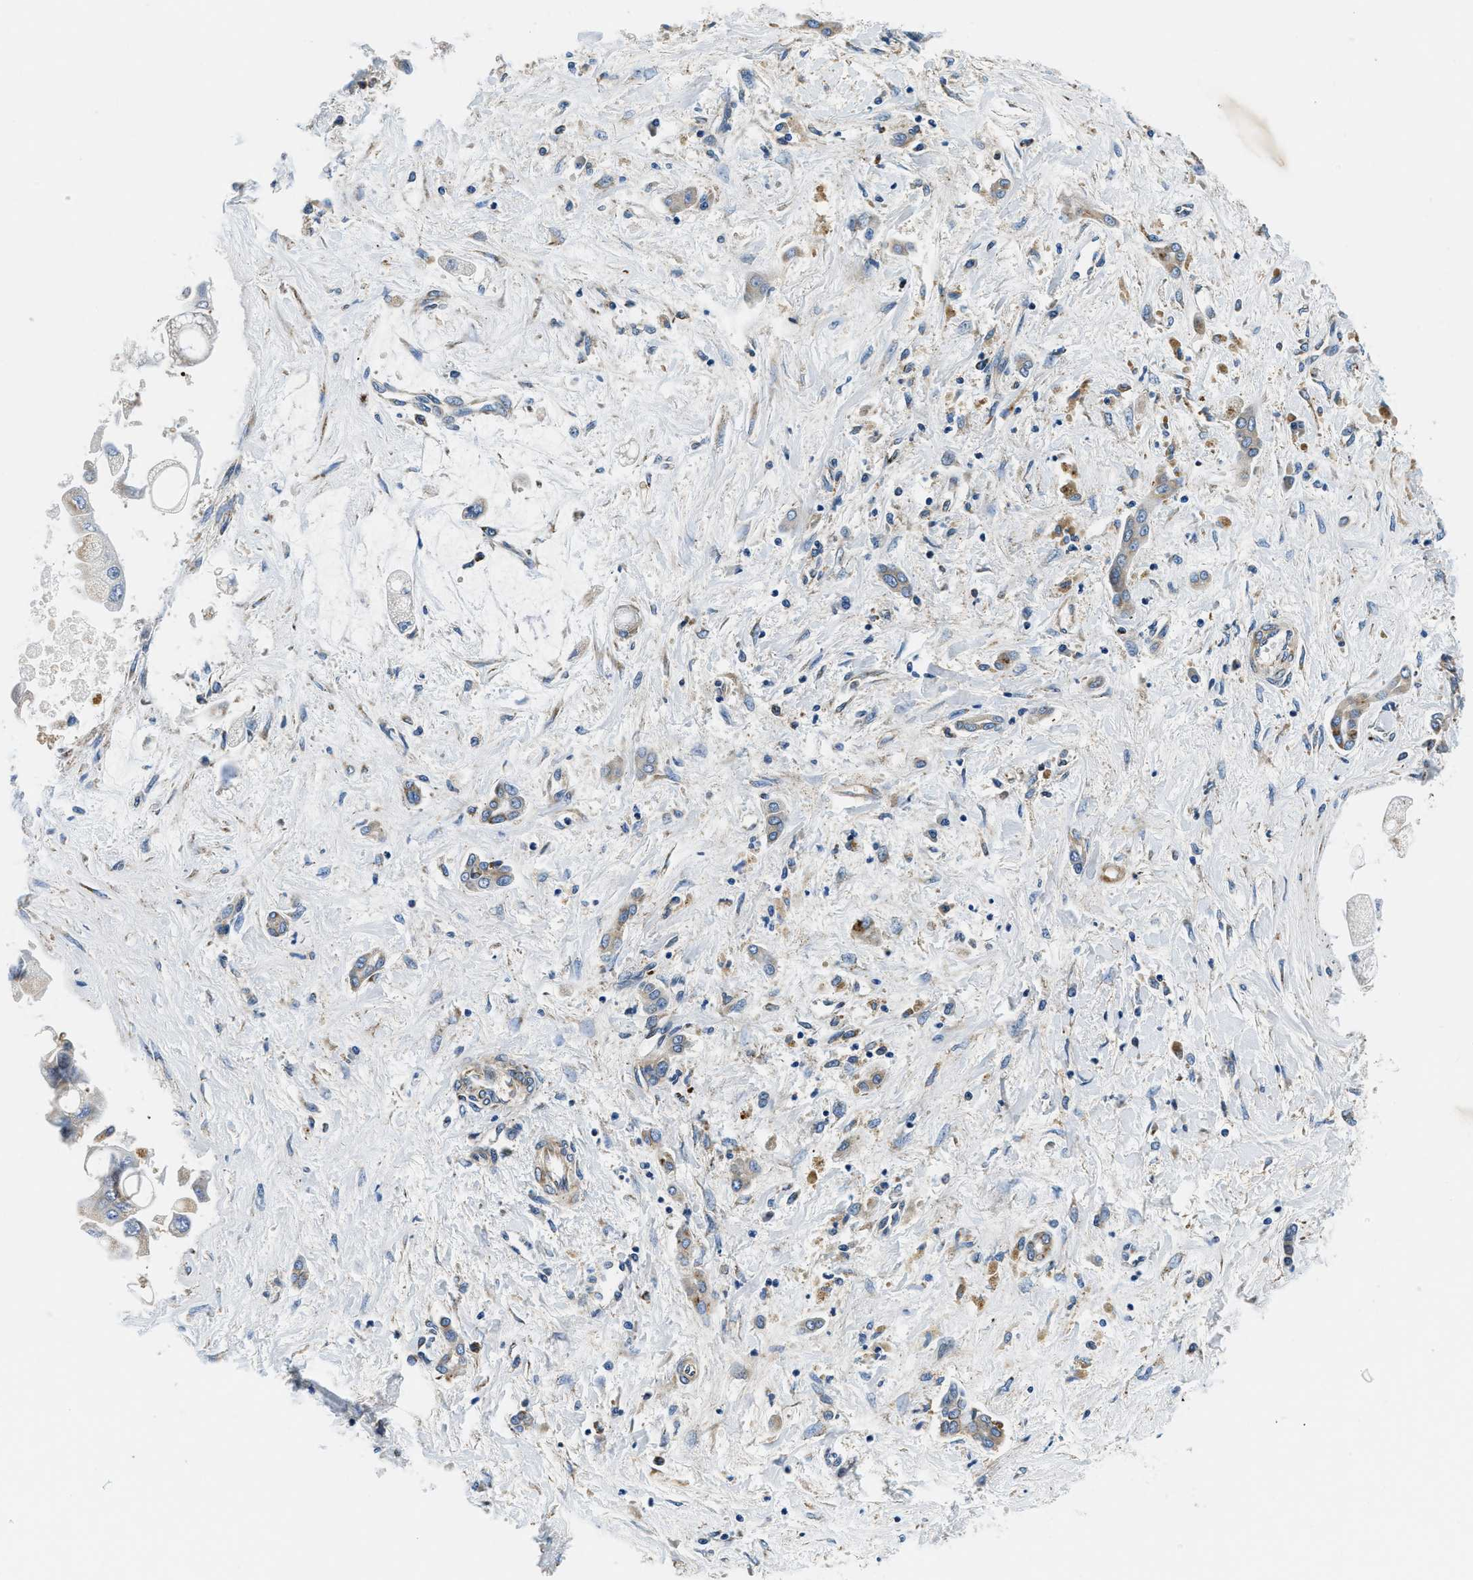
{"staining": {"intensity": "negative", "quantity": "none", "location": "none"}, "tissue": "liver cancer", "cell_type": "Tumor cells", "image_type": "cancer", "snomed": [{"axis": "morphology", "description": "Cholangiocarcinoma"}, {"axis": "topography", "description": "Liver"}], "caption": "High power microscopy image of an immunohistochemistry micrograph of liver cholangiocarcinoma, revealing no significant positivity in tumor cells.", "gene": "SAMD4B", "patient": {"sex": "male", "age": 50}}